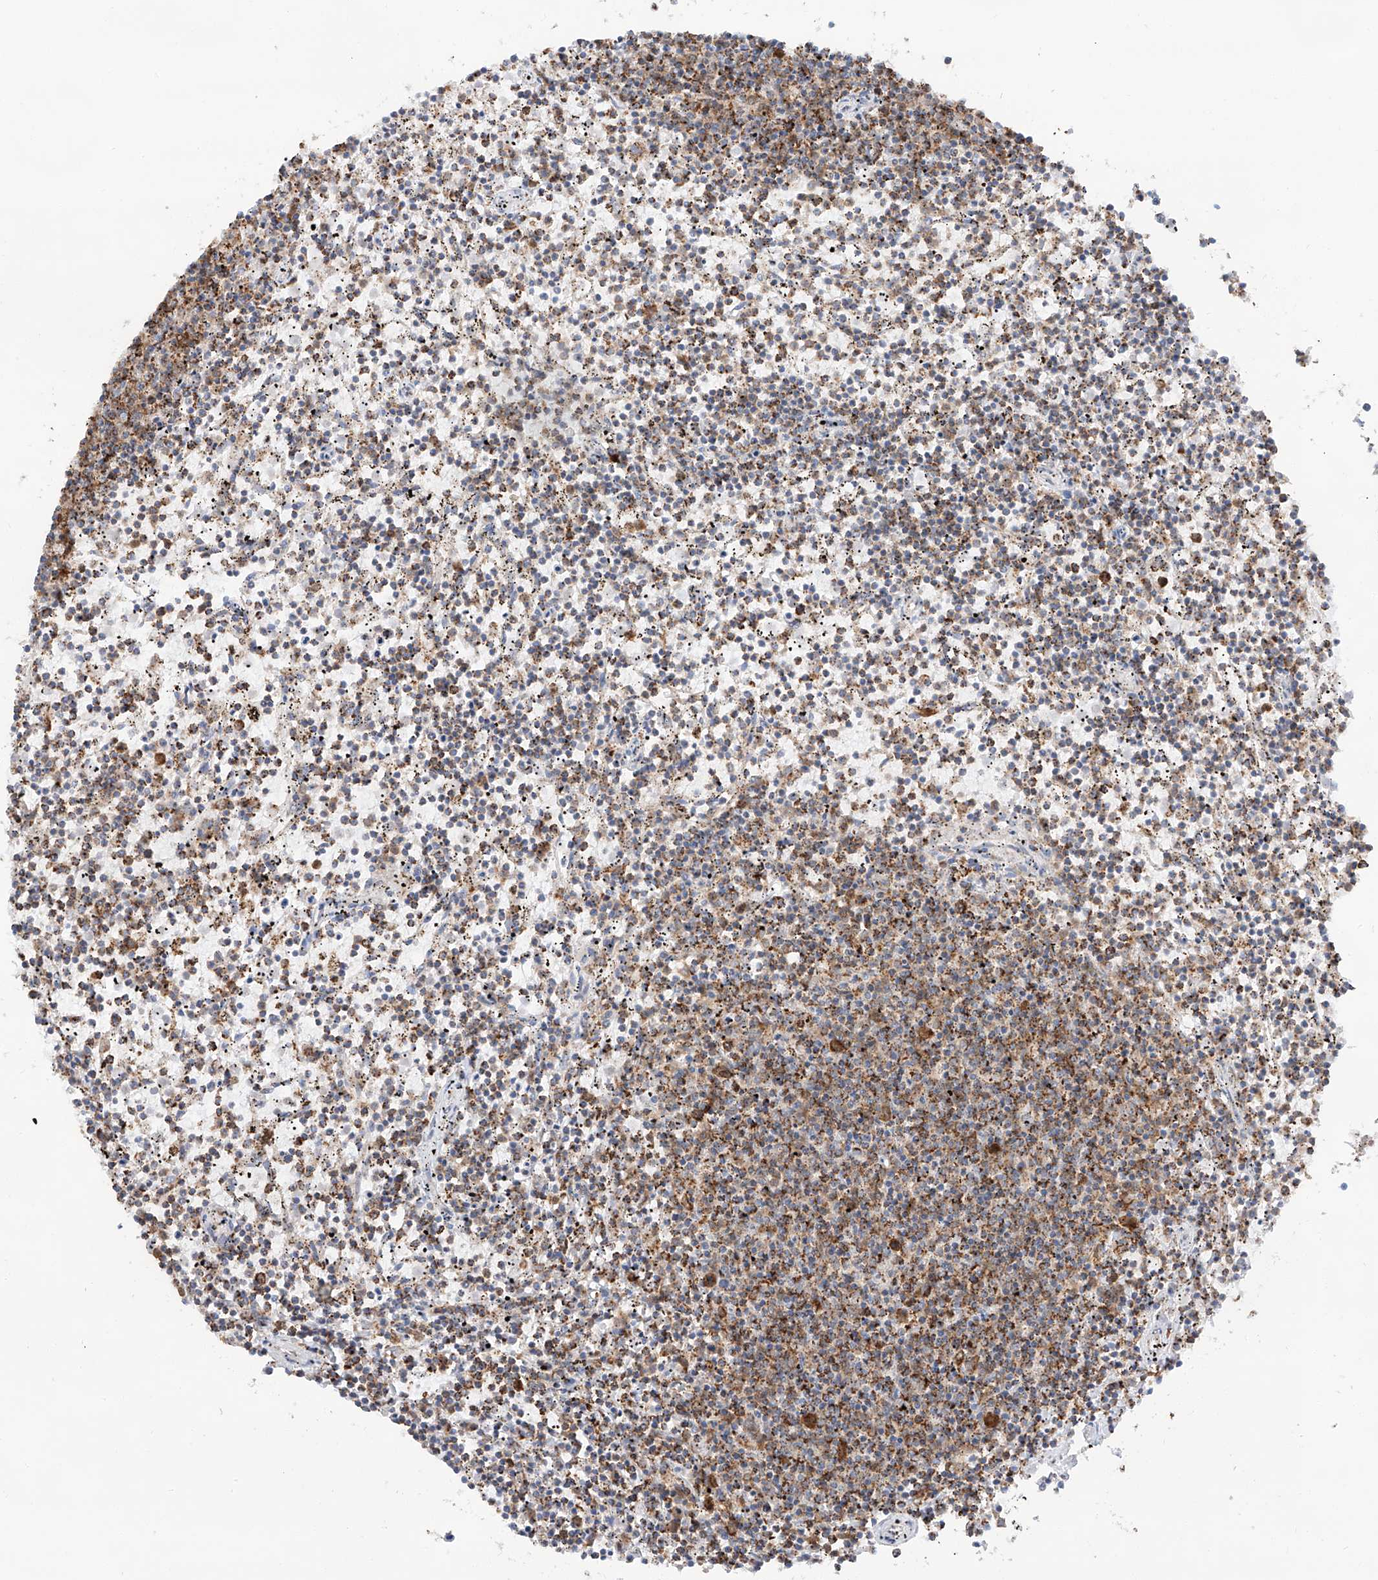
{"staining": {"intensity": "moderate", "quantity": ">75%", "location": "cytoplasmic/membranous"}, "tissue": "lymphoma", "cell_type": "Tumor cells", "image_type": "cancer", "snomed": [{"axis": "morphology", "description": "Malignant lymphoma, non-Hodgkin's type, Low grade"}, {"axis": "topography", "description": "Spleen"}], "caption": "A medium amount of moderate cytoplasmic/membranous positivity is identified in about >75% of tumor cells in malignant lymphoma, non-Hodgkin's type (low-grade) tissue. The staining was performed using DAB, with brown indicating positive protein expression. Nuclei are stained blue with hematoxylin.", "gene": "TTC27", "patient": {"sex": "female", "age": 50}}